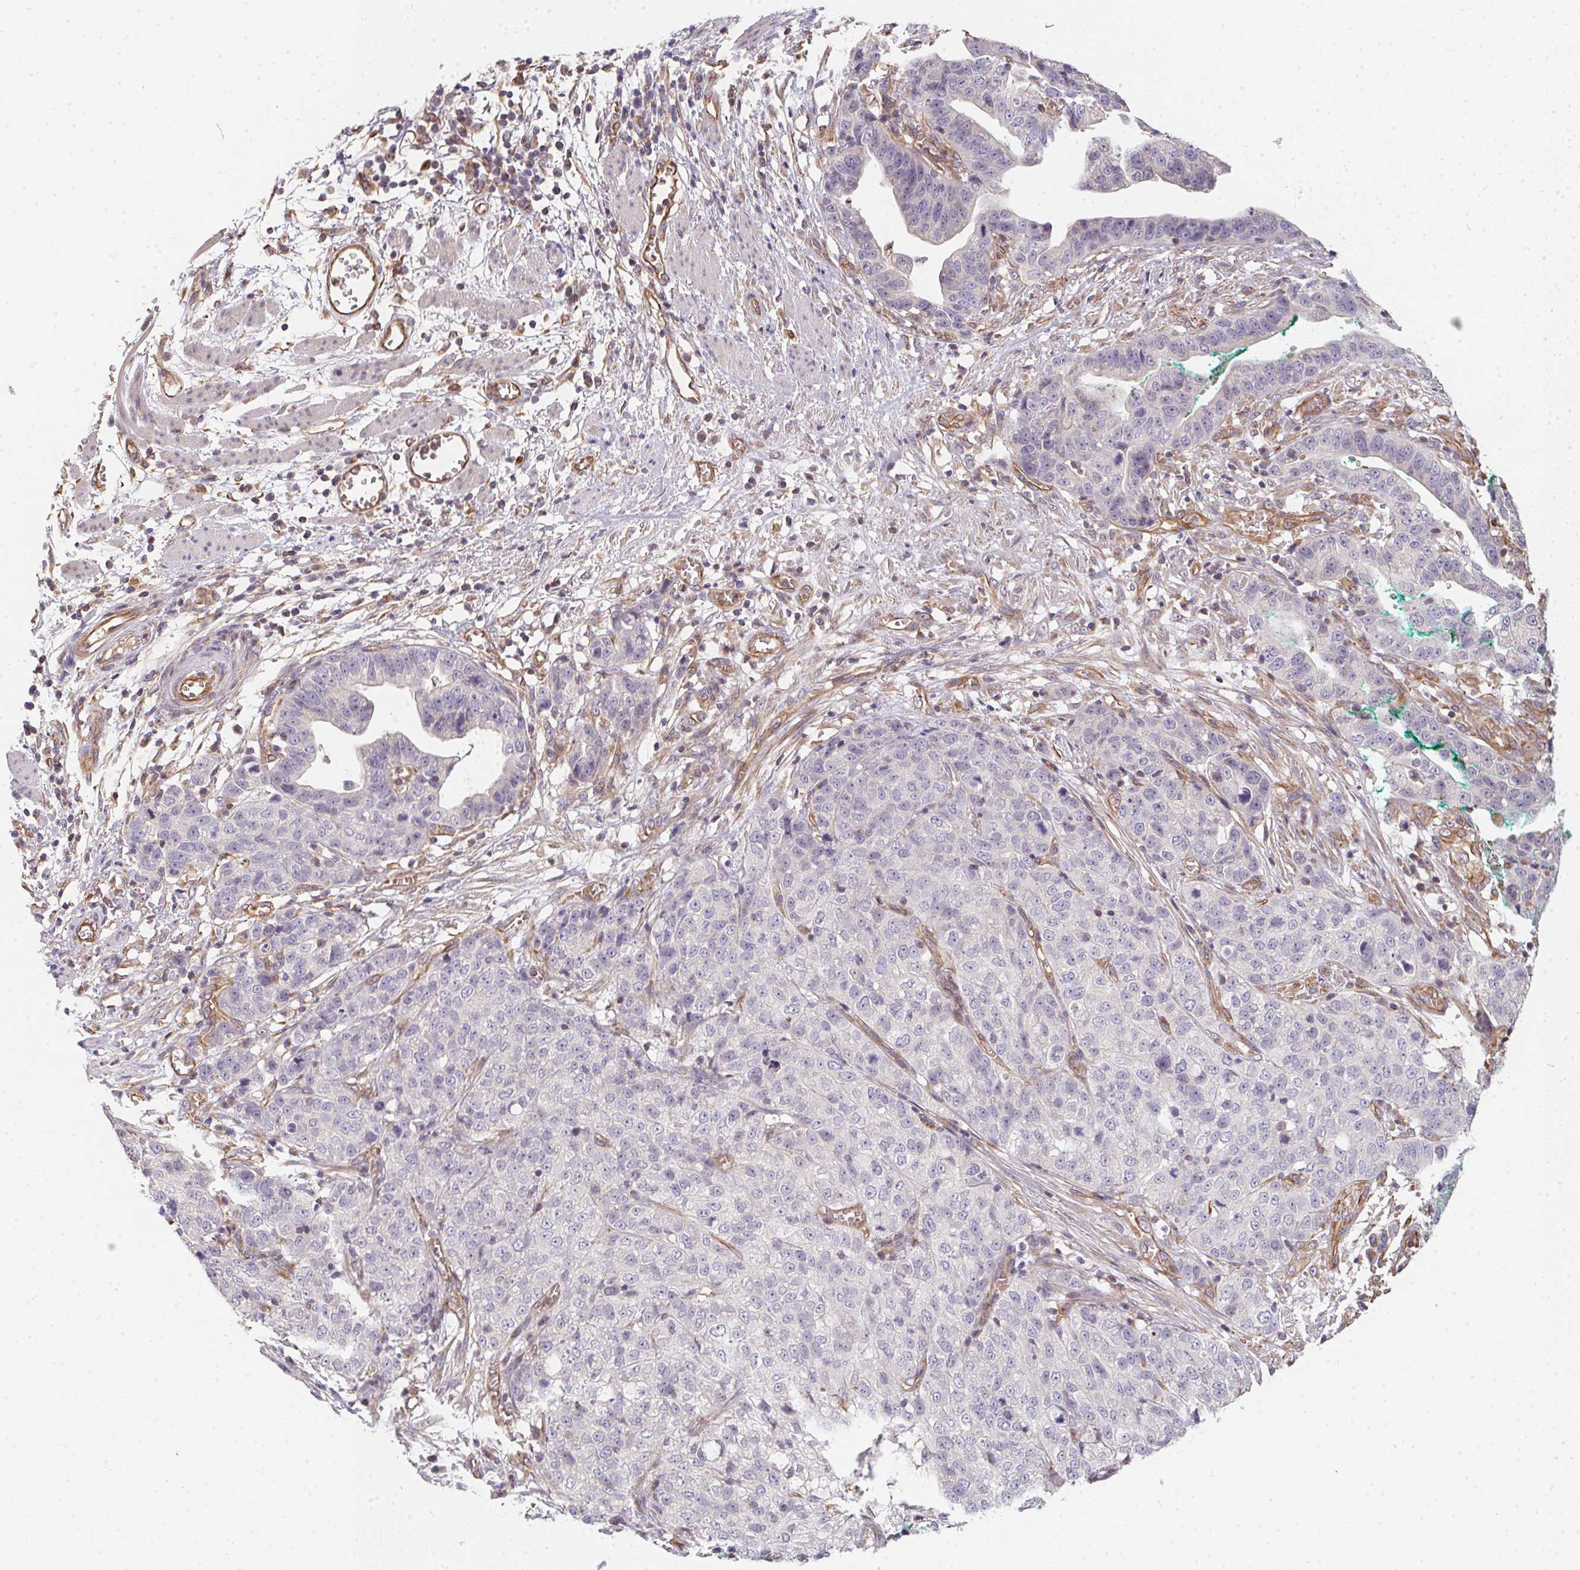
{"staining": {"intensity": "negative", "quantity": "none", "location": "none"}, "tissue": "stomach cancer", "cell_type": "Tumor cells", "image_type": "cancer", "snomed": [{"axis": "morphology", "description": "Adenocarcinoma, NOS"}, {"axis": "topography", "description": "Stomach, upper"}], "caption": "IHC image of neoplastic tissue: stomach cancer (adenocarcinoma) stained with DAB demonstrates no significant protein positivity in tumor cells. The staining is performed using DAB brown chromogen with nuclei counter-stained in using hematoxylin.", "gene": "TBKBP1", "patient": {"sex": "female", "age": 67}}